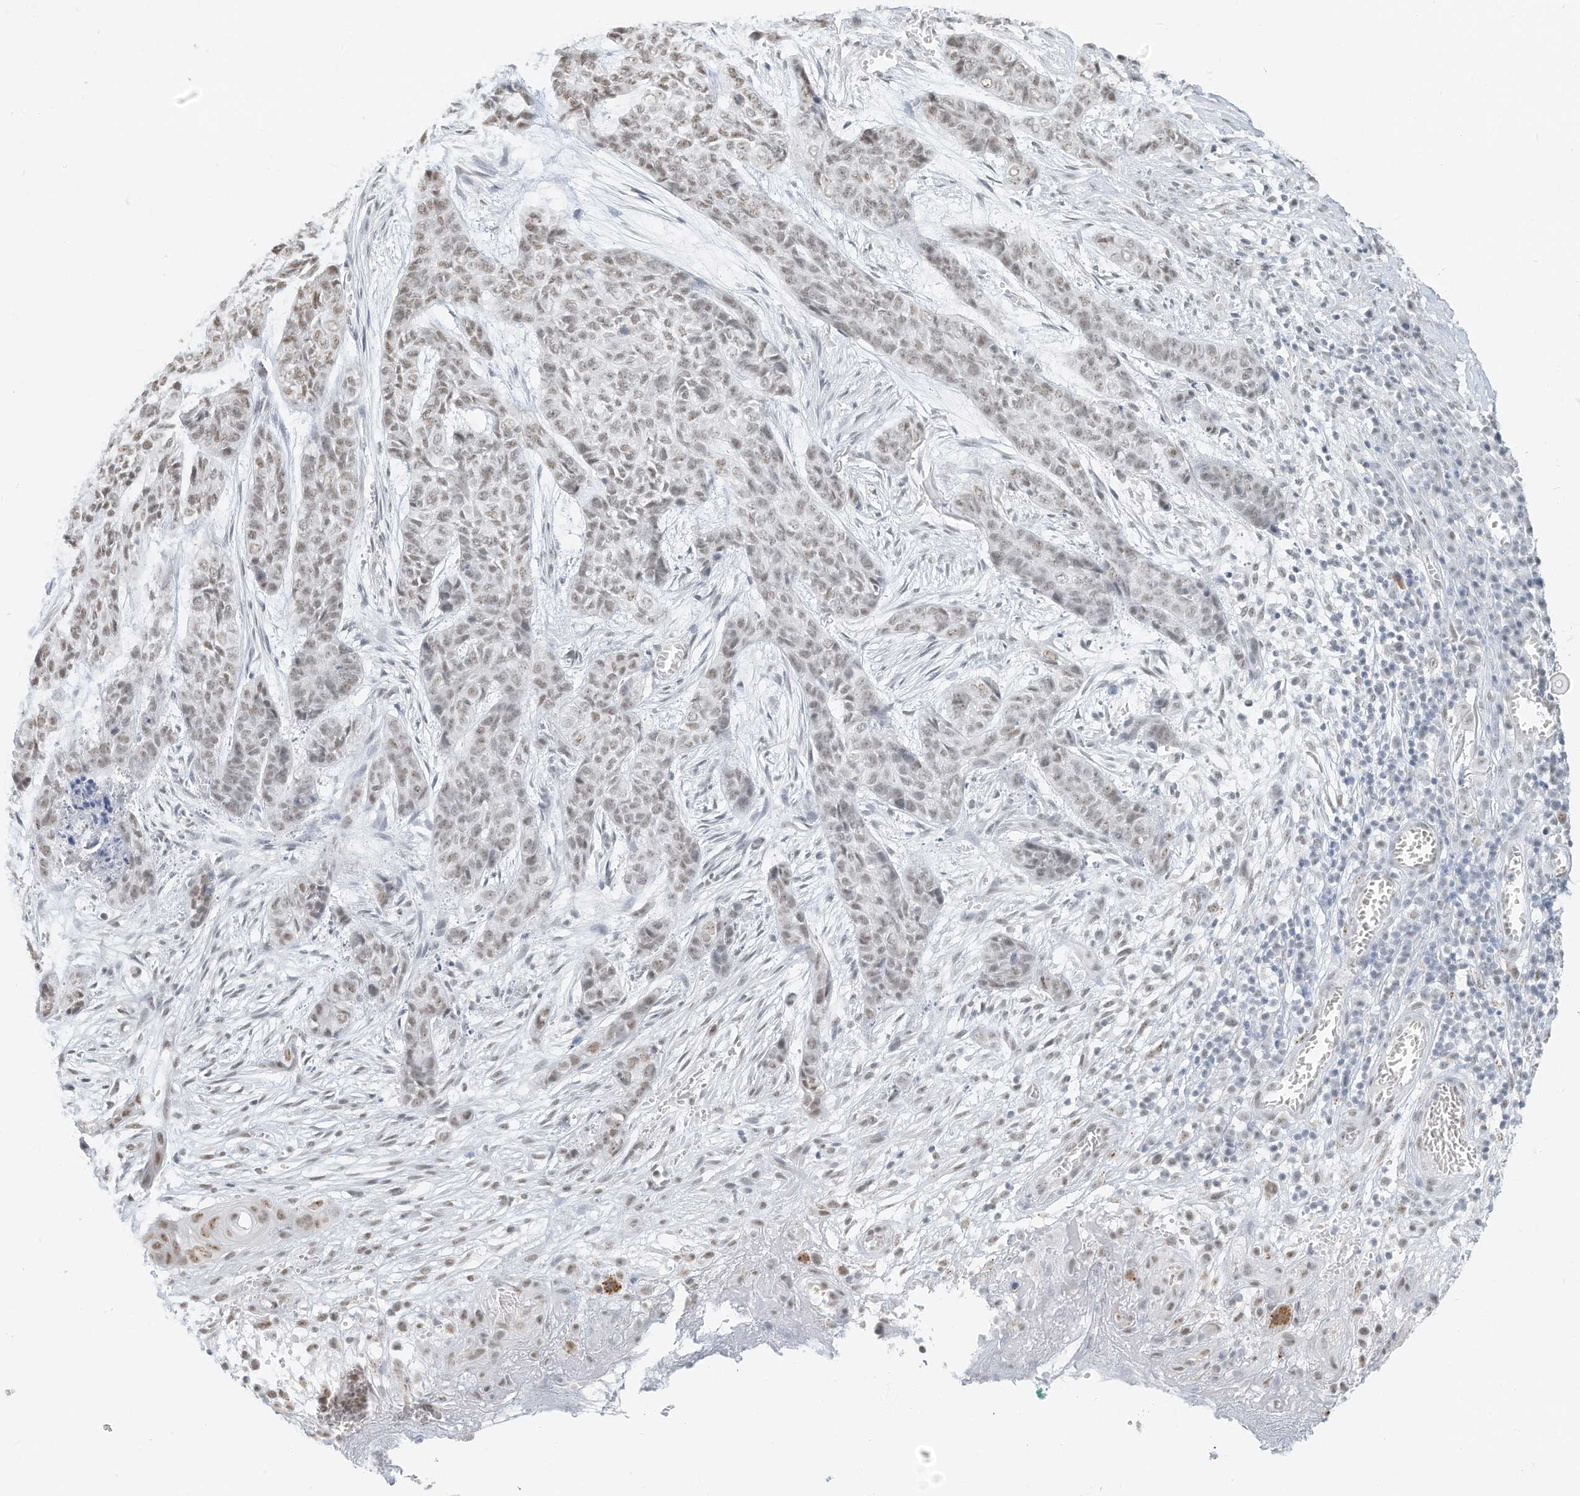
{"staining": {"intensity": "weak", "quantity": ">75%", "location": "nuclear"}, "tissue": "skin cancer", "cell_type": "Tumor cells", "image_type": "cancer", "snomed": [{"axis": "morphology", "description": "Basal cell carcinoma"}, {"axis": "topography", "description": "Skin"}], "caption": "Immunohistochemical staining of human skin cancer displays low levels of weak nuclear protein staining in approximately >75% of tumor cells.", "gene": "PGC", "patient": {"sex": "female", "age": 64}}